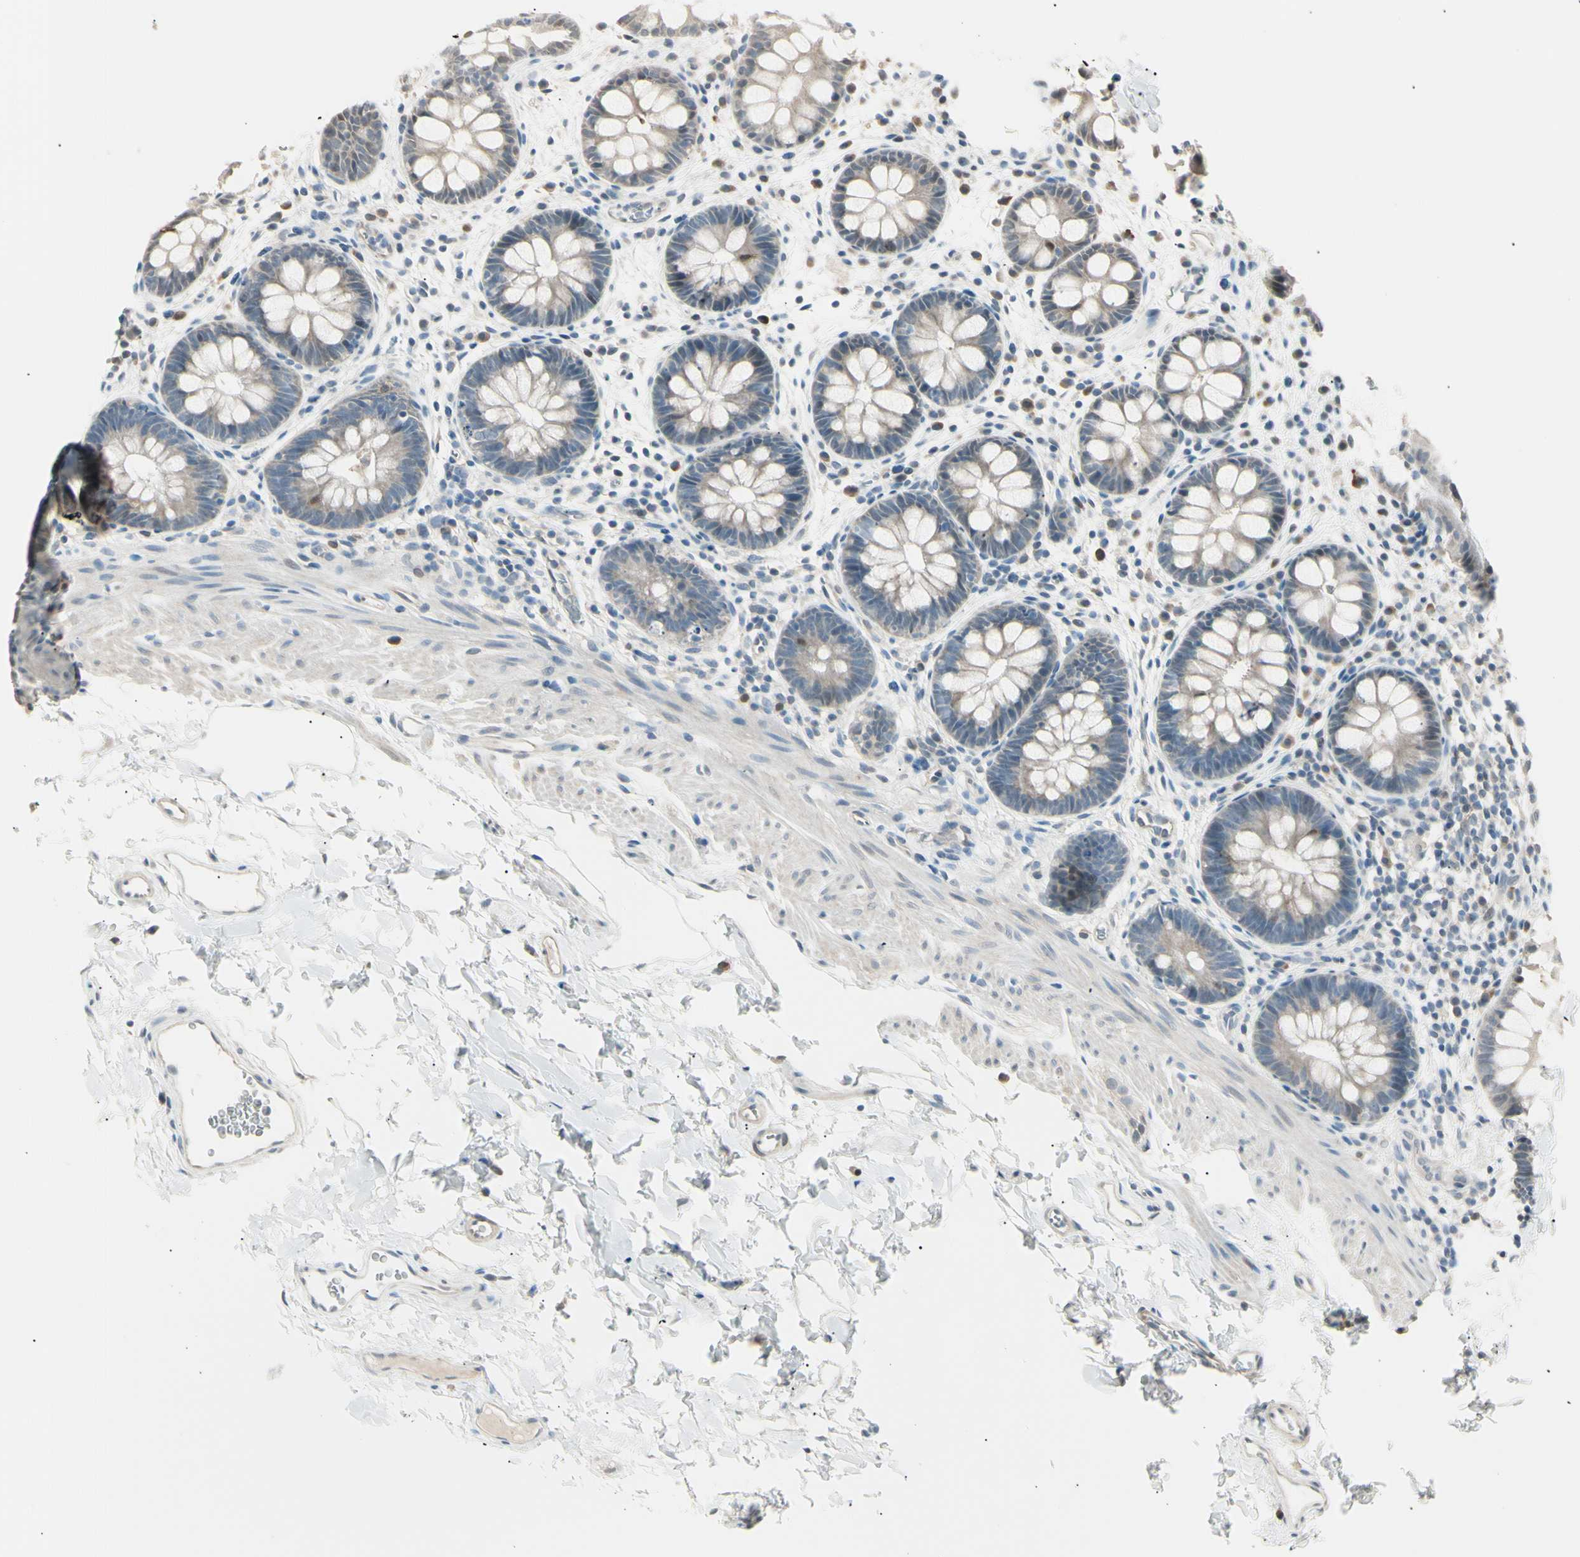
{"staining": {"intensity": "weak", "quantity": "<25%", "location": "cytoplasmic/membranous"}, "tissue": "rectum", "cell_type": "Glandular cells", "image_type": "normal", "snomed": [{"axis": "morphology", "description": "Normal tissue, NOS"}, {"axis": "topography", "description": "Rectum"}], "caption": "Immunohistochemistry micrograph of normal human rectum stained for a protein (brown), which shows no expression in glandular cells.", "gene": "LHPP", "patient": {"sex": "female", "age": 24}}